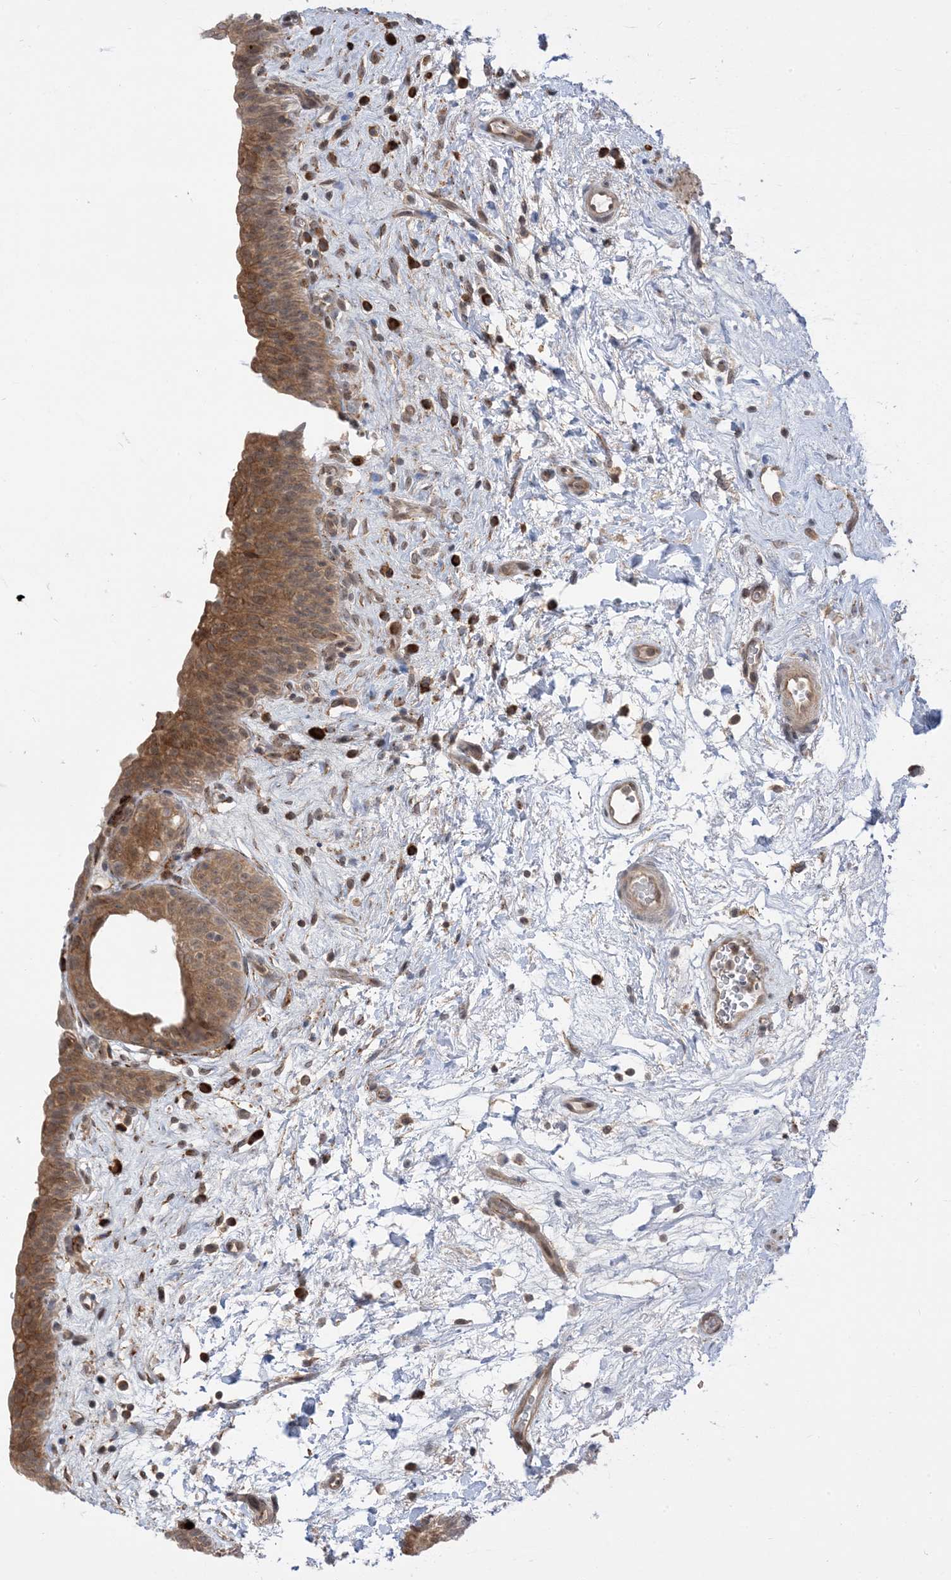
{"staining": {"intensity": "moderate", "quantity": ">75%", "location": "cytoplasmic/membranous,nuclear"}, "tissue": "urinary bladder", "cell_type": "Urothelial cells", "image_type": "normal", "snomed": [{"axis": "morphology", "description": "Normal tissue, NOS"}, {"axis": "topography", "description": "Urinary bladder"}], "caption": "Moderate cytoplasmic/membranous,nuclear expression is identified in approximately >75% of urothelial cells in benign urinary bladder. (DAB (3,3'-diaminobenzidine) IHC, brown staining for protein, blue staining for nuclei).", "gene": "METTL21A", "patient": {"sex": "male", "age": 83}}